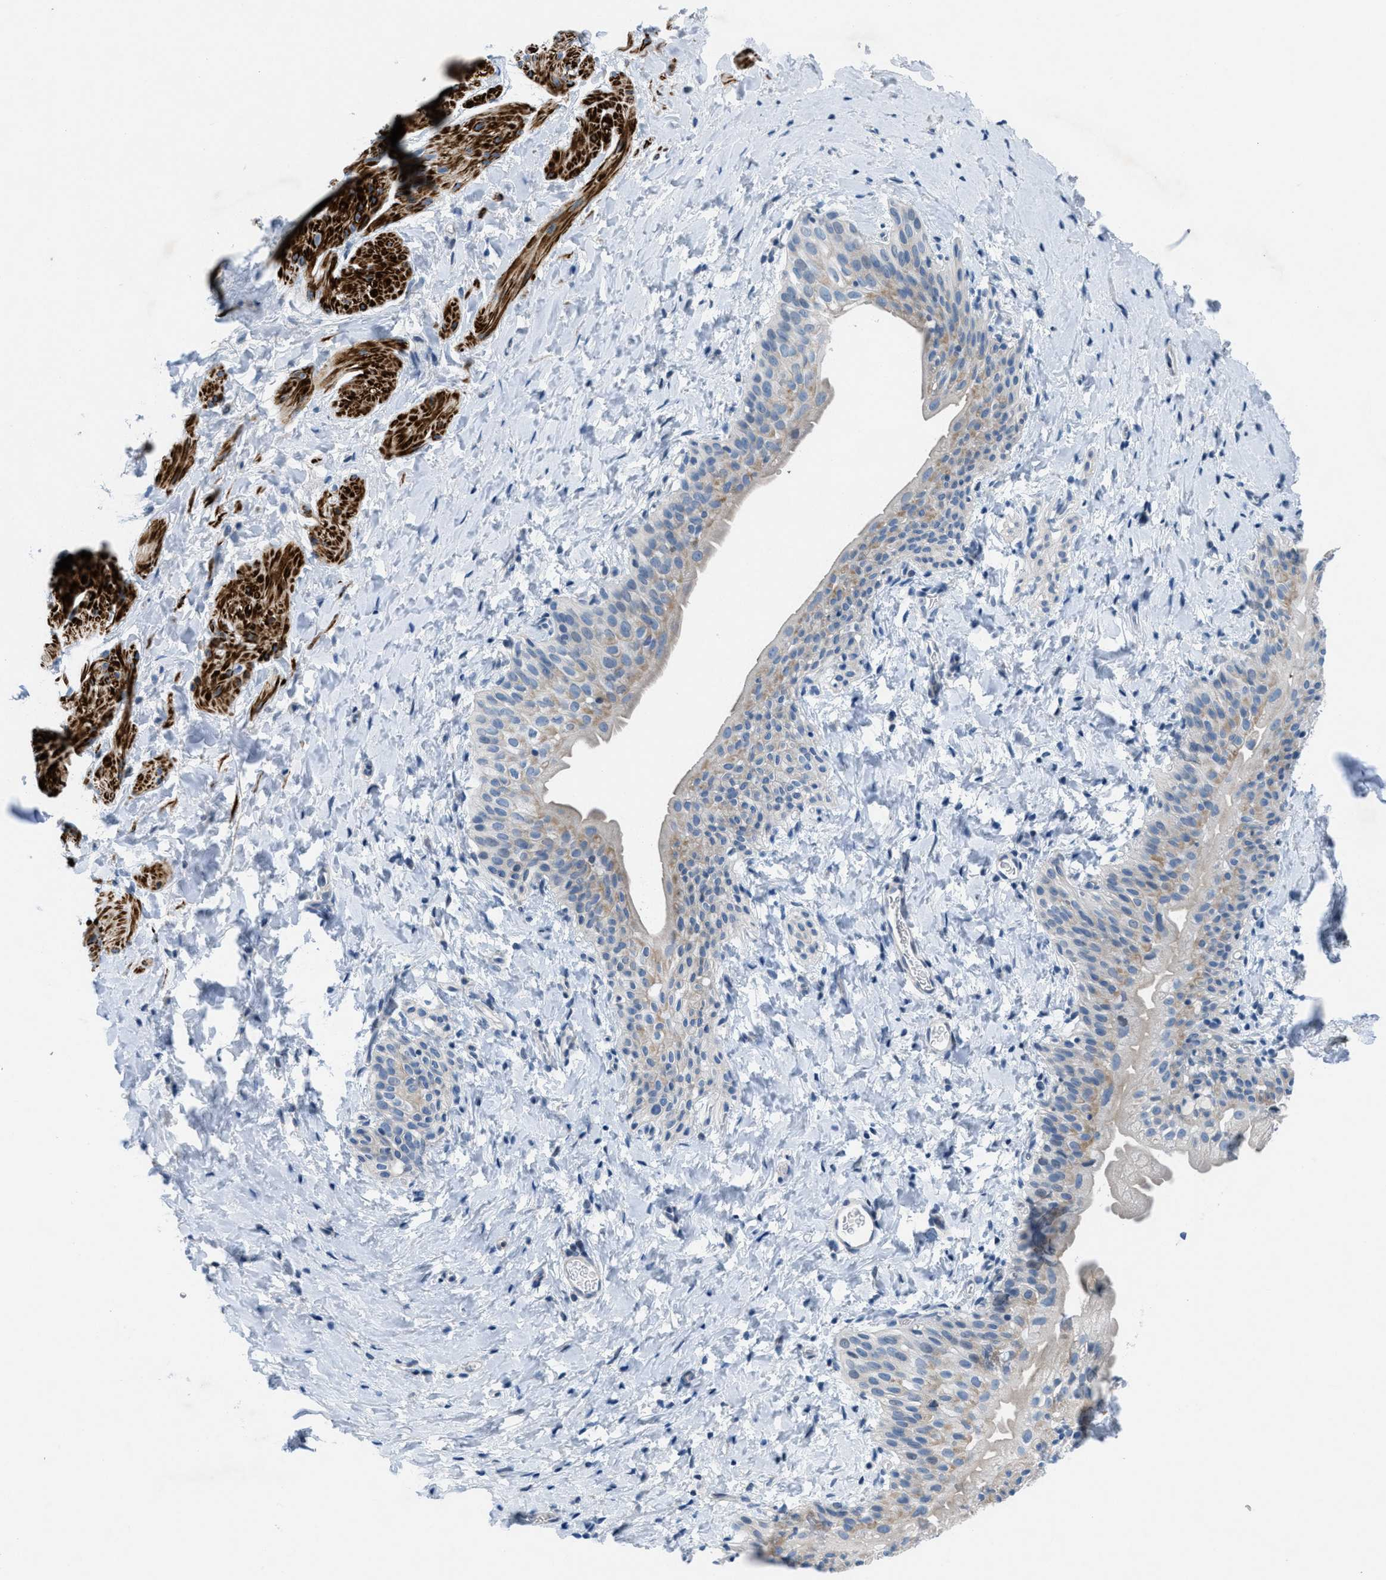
{"staining": {"intensity": "strong", "quantity": ">75%", "location": "cytoplasmic/membranous"}, "tissue": "smooth muscle", "cell_type": "Smooth muscle cells", "image_type": "normal", "snomed": [{"axis": "morphology", "description": "Normal tissue, NOS"}, {"axis": "topography", "description": "Smooth muscle"}], "caption": "IHC image of benign human smooth muscle stained for a protein (brown), which exhibits high levels of strong cytoplasmic/membranous positivity in about >75% of smooth muscle cells.", "gene": "MFSD13A", "patient": {"sex": "male", "age": 16}}